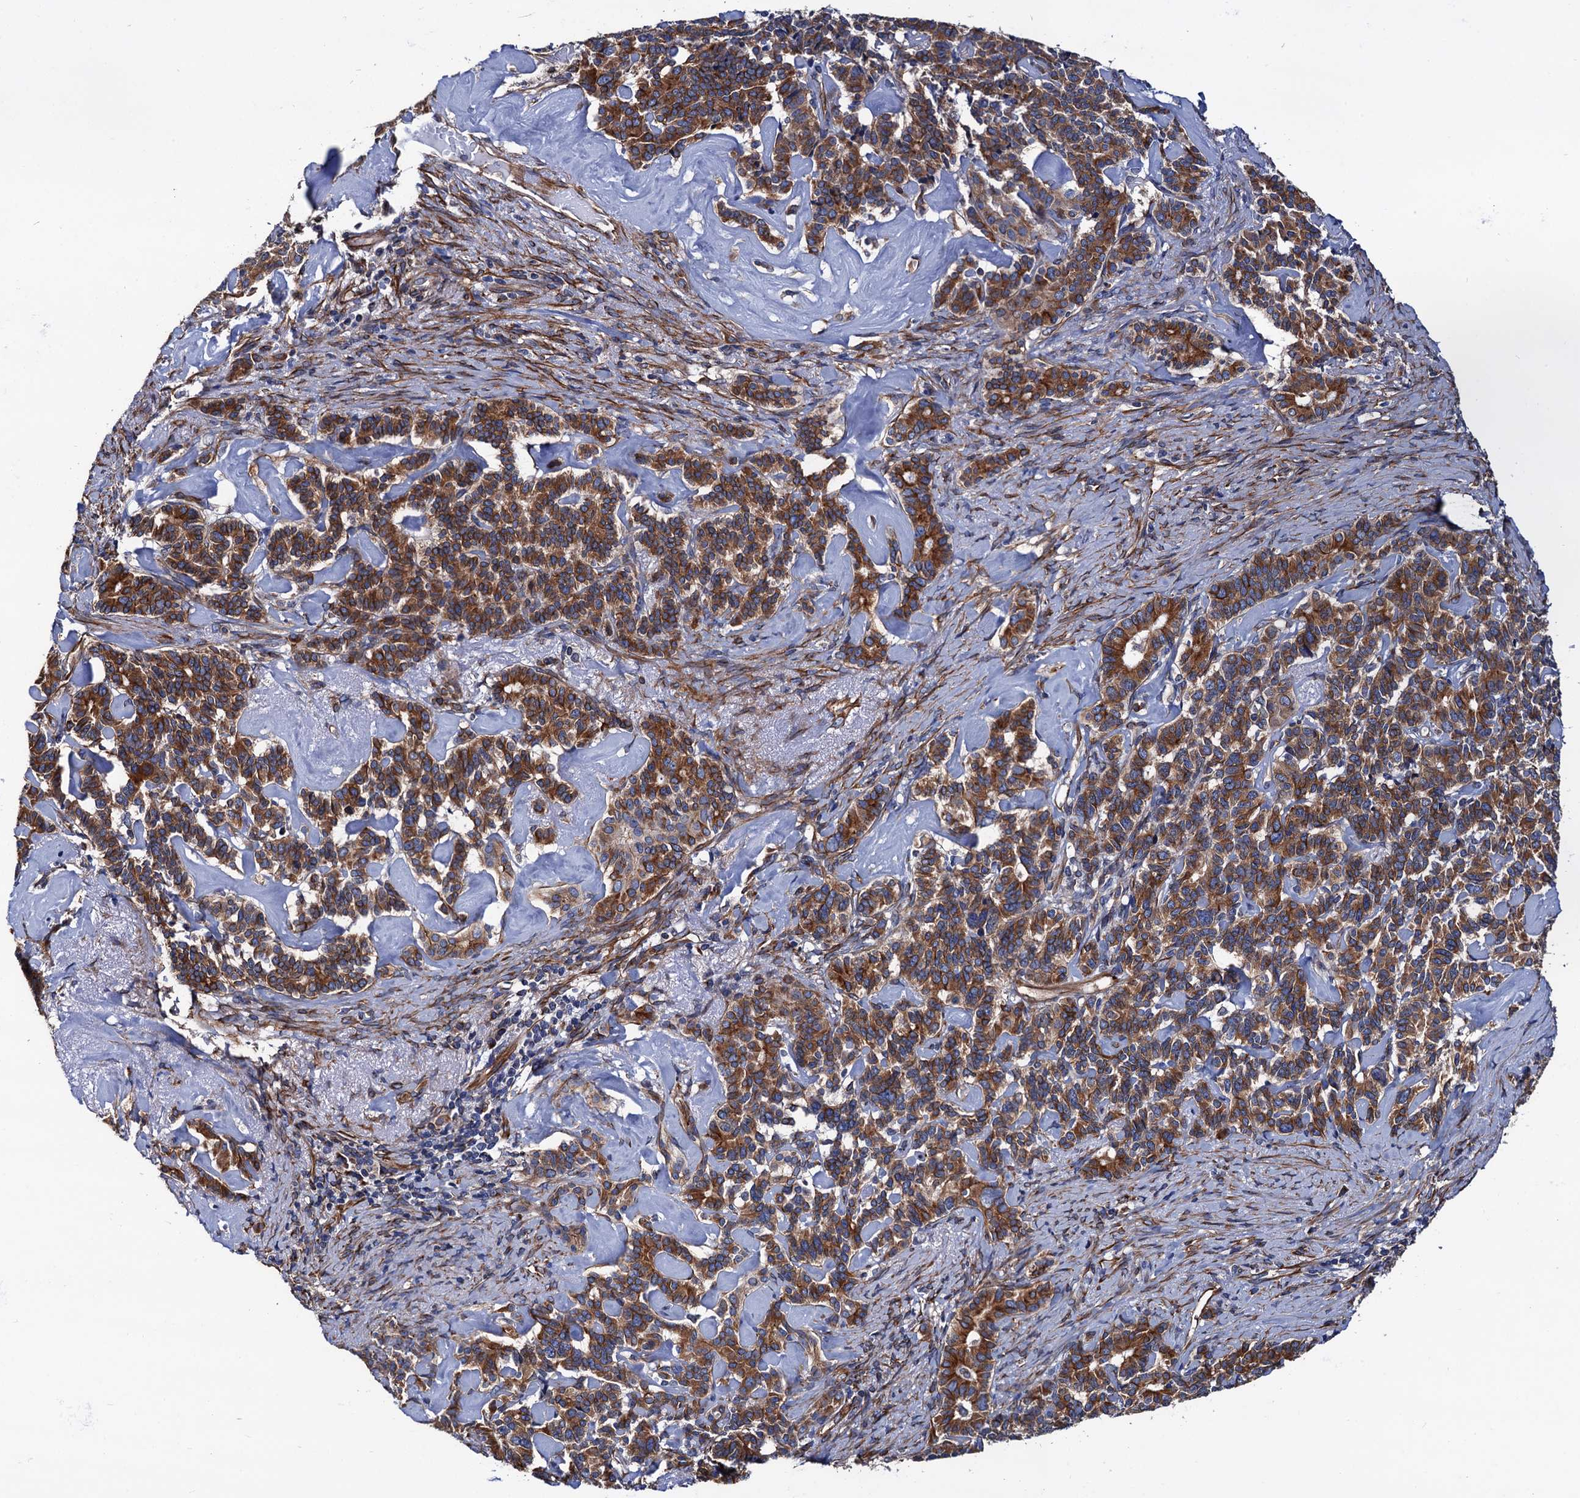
{"staining": {"intensity": "strong", "quantity": ">75%", "location": "cytoplasmic/membranous"}, "tissue": "pancreatic cancer", "cell_type": "Tumor cells", "image_type": "cancer", "snomed": [{"axis": "morphology", "description": "Adenocarcinoma, NOS"}, {"axis": "topography", "description": "Pancreas"}], "caption": "Protein expression analysis of adenocarcinoma (pancreatic) exhibits strong cytoplasmic/membranous expression in approximately >75% of tumor cells.", "gene": "ZDHHC18", "patient": {"sex": "female", "age": 74}}